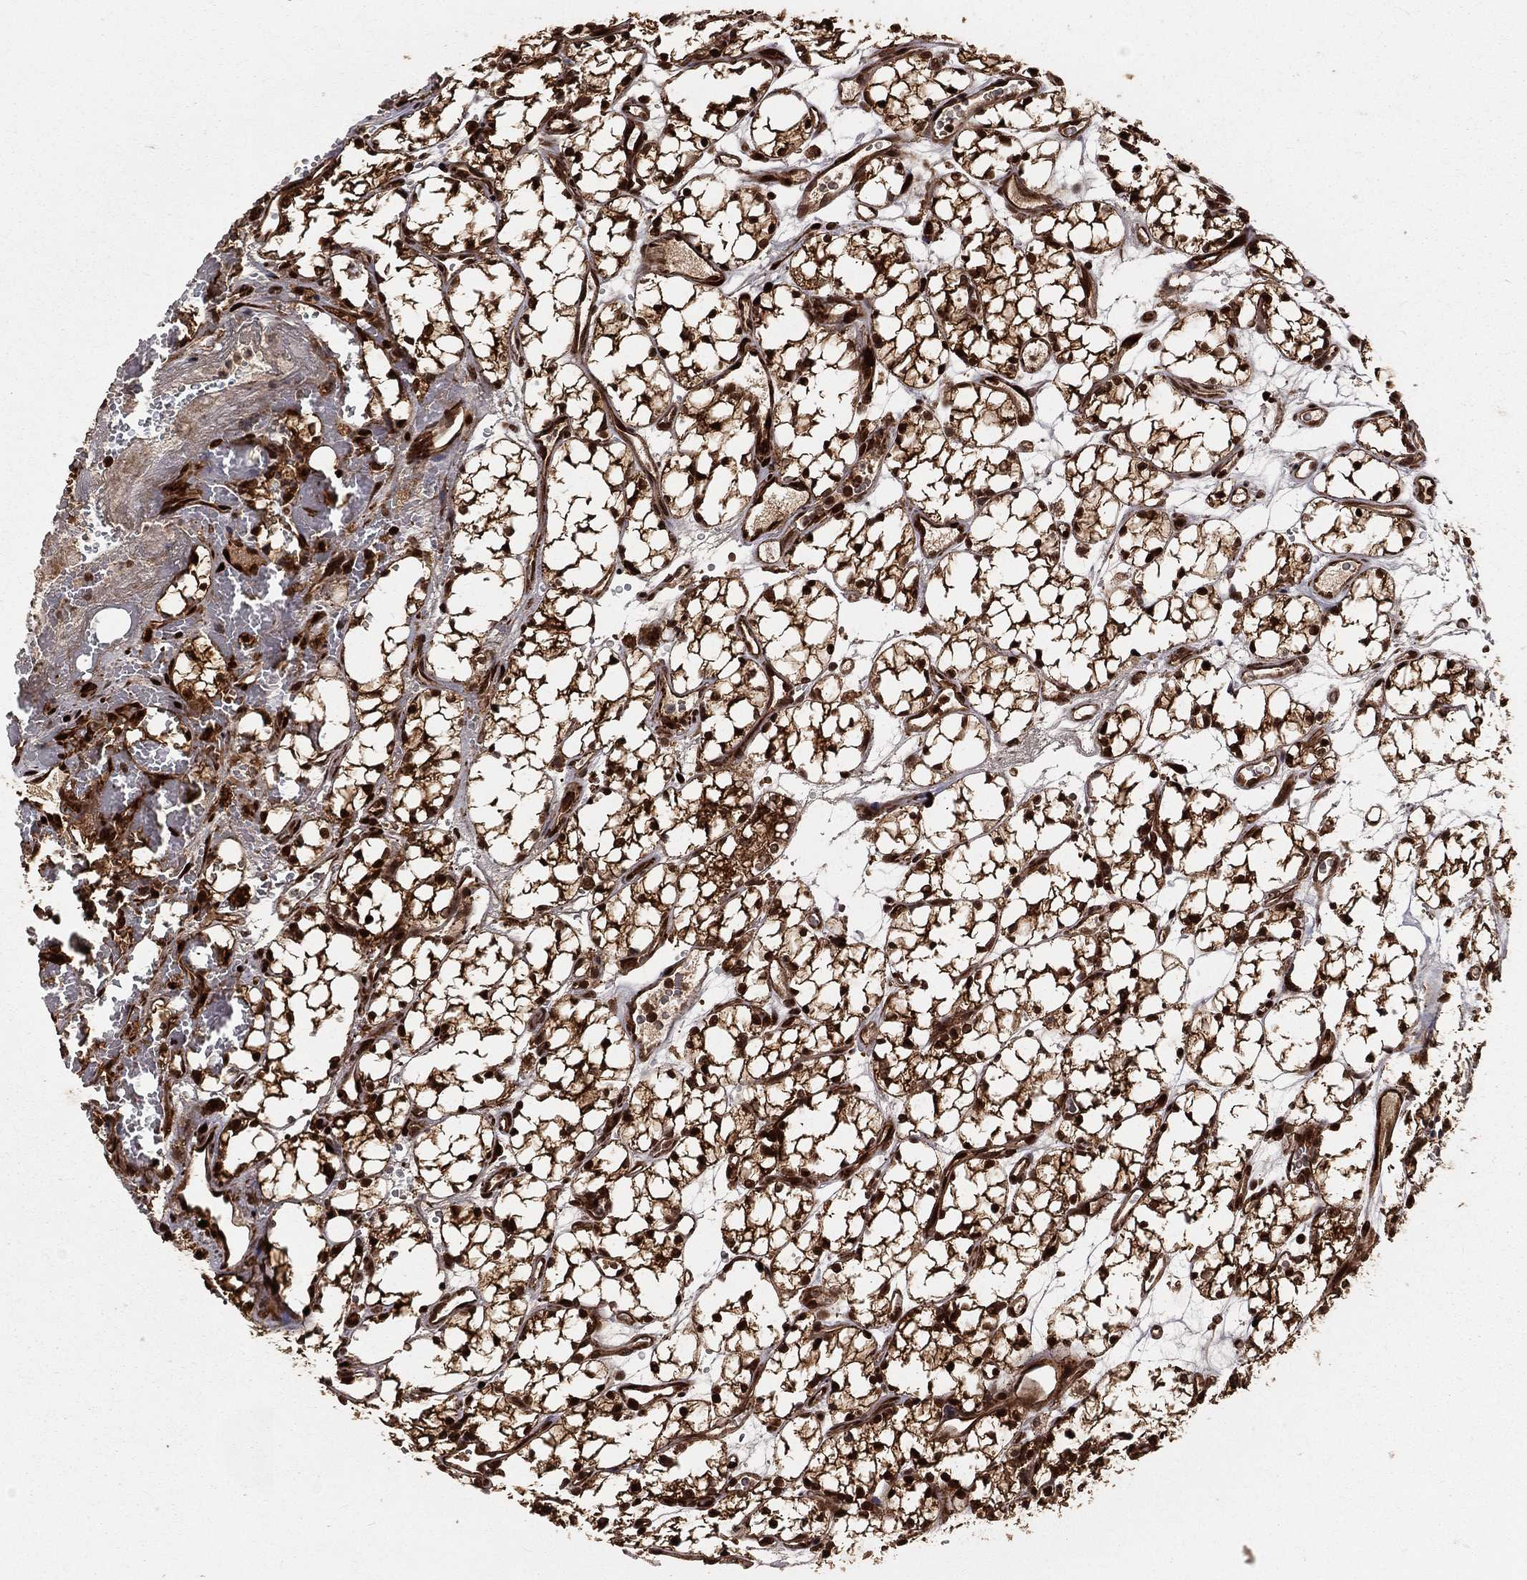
{"staining": {"intensity": "strong", "quantity": ">75%", "location": "cytoplasmic/membranous,nuclear"}, "tissue": "renal cancer", "cell_type": "Tumor cells", "image_type": "cancer", "snomed": [{"axis": "morphology", "description": "Adenocarcinoma, NOS"}, {"axis": "topography", "description": "Kidney"}], "caption": "Strong cytoplasmic/membranous and nuclear positivity is appreciated in about >75% of tumor cells in adenocarcinoma (renal).", "gene": "MAPK1", "patient": {"sex": "female", "age": 69}}